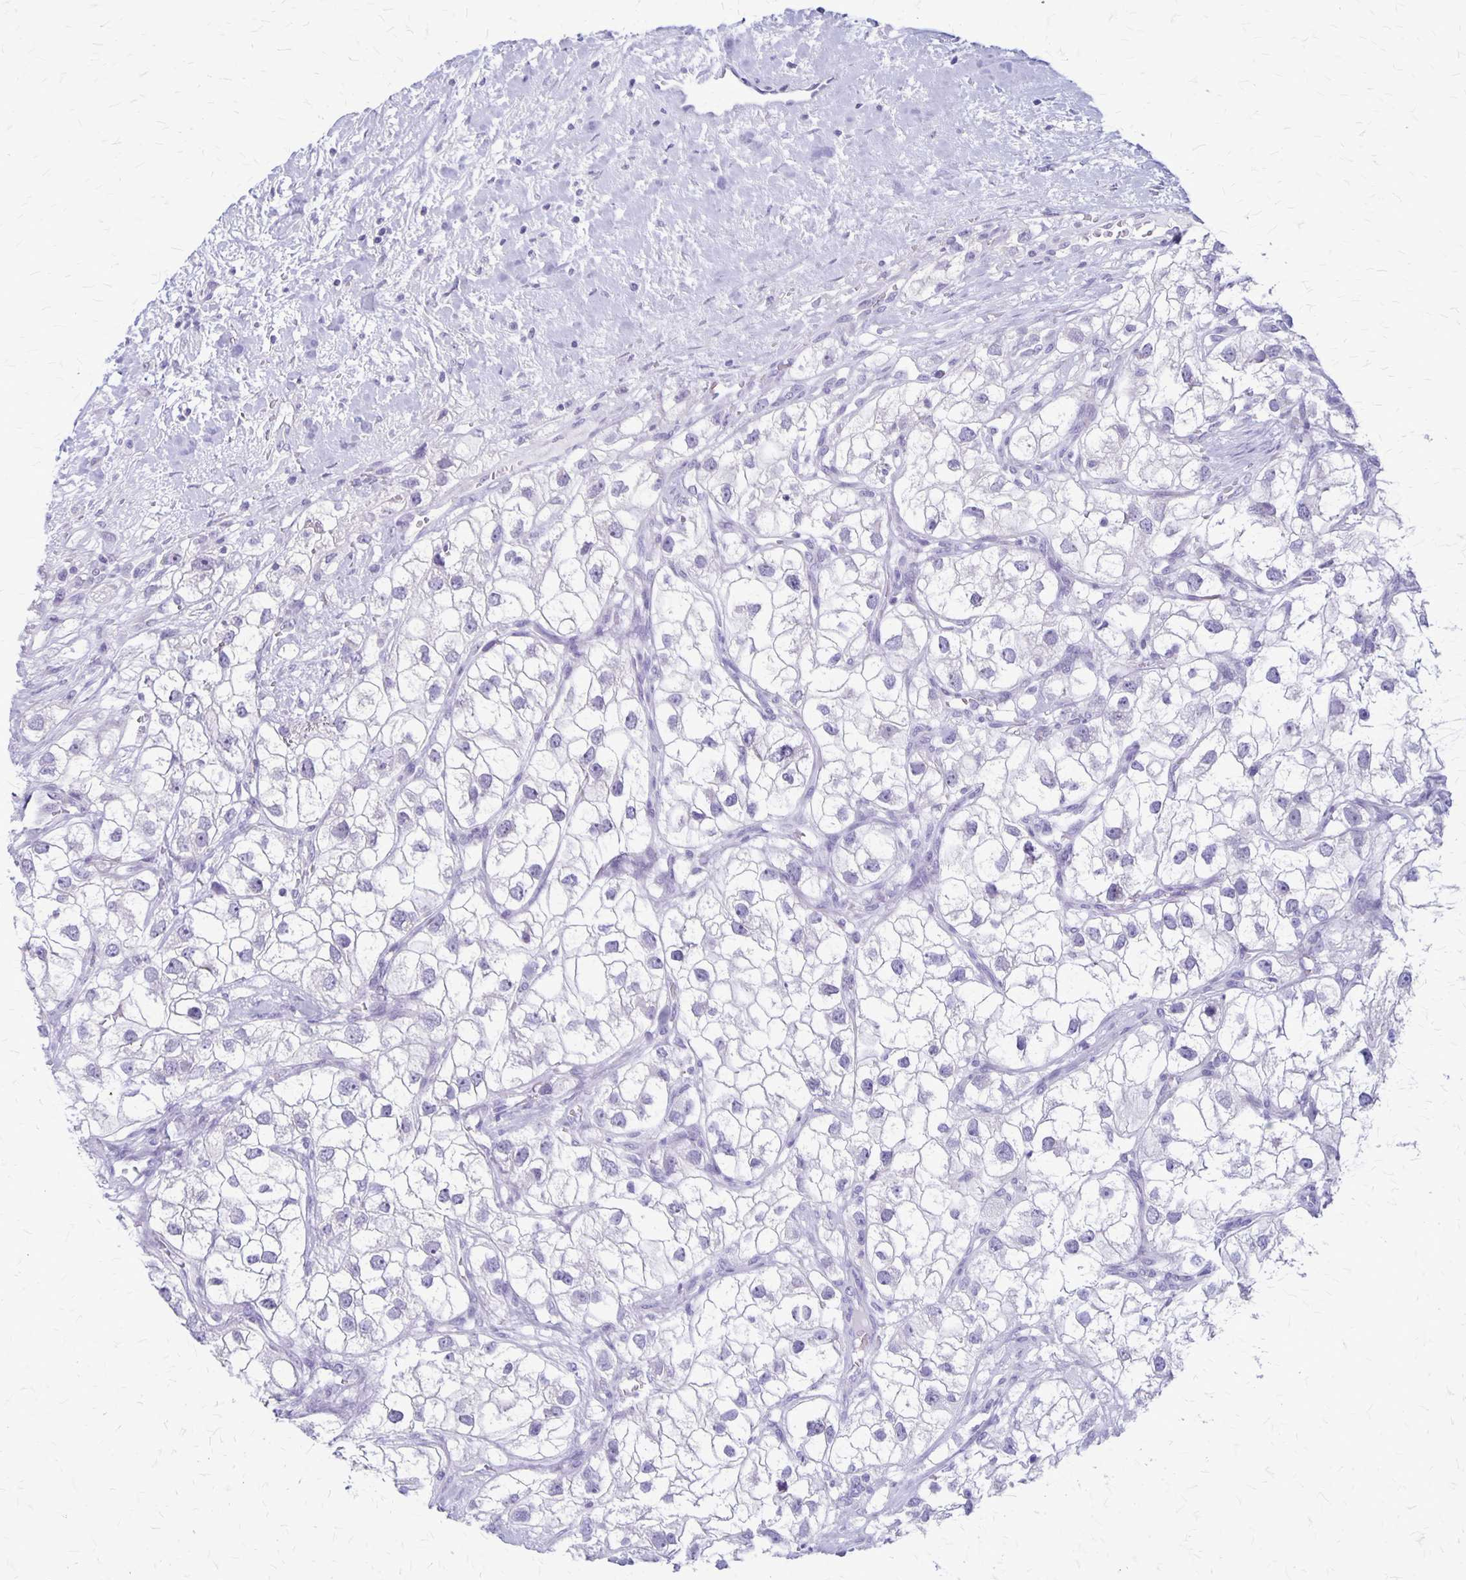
{"staining": {"intensity": "negative", "quantity": "none", "location": "none"}, "tissue": "renal cancer", "cell_type": "Tumor cells", "image_type": "cancer", "snomed": [{"axis": "morphology", "description": "Adenocarcinoma, NOS"}, {"axis": "topography", "description": "Kidney"}], "caption": "Immunohistochemistry histopathology image of neoplastic tissue: human renal cancer (adenocarcinoma) stained with DAB demonstrates no significant protein positivity in tumor cells.", "gene": "PLXNB3", "patient": {"sex": "male", "age": 59}}